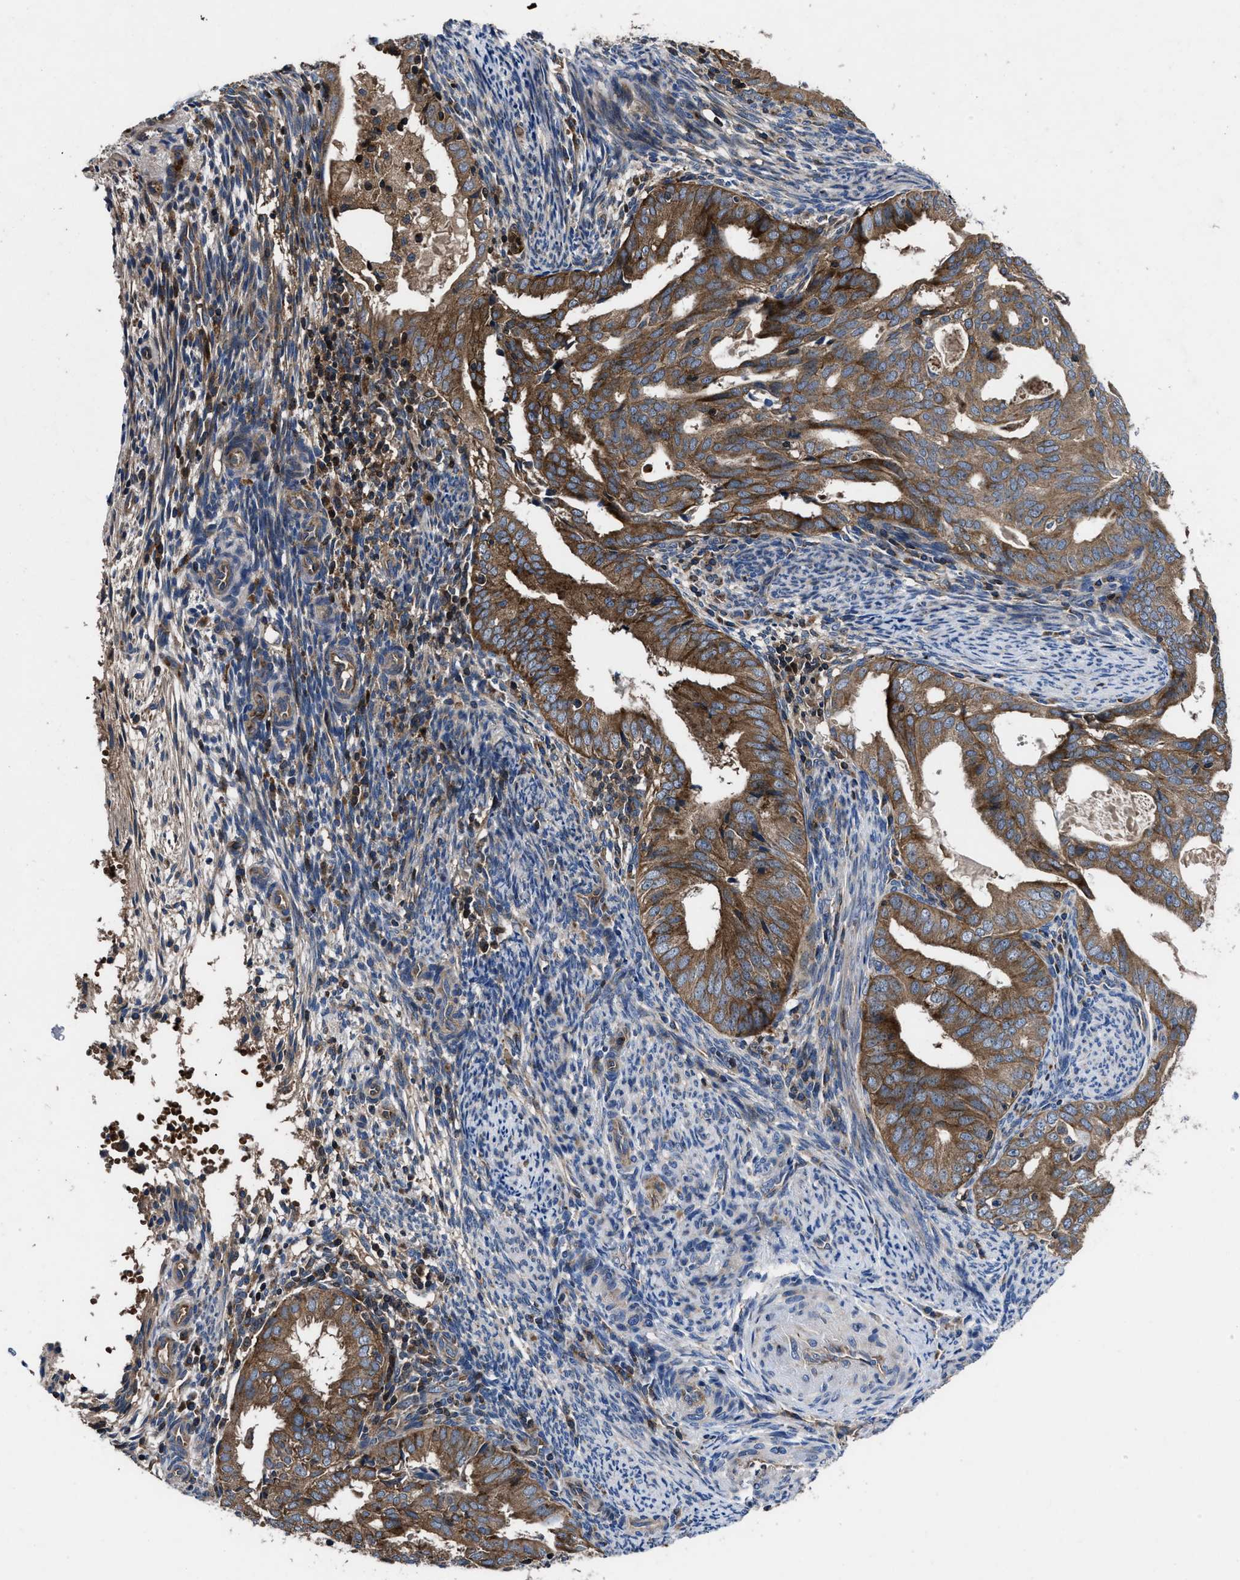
{"staining": {"intensity": "moderate", "quantity": ">75%", "location": "cytoplasmic/membranous"}, "tissue": "endometrial cancer", "cell_type": "Tumor cells", "image_type": "cancer", "snomed": [{"axis": "morphology", "description": "Adenocarcinoma, NOS"}, {"axis": "topography", "description": "Endometrium"}], "caption": "Protein staining displays moderate cytoplasmic/membranous positivity in approximately >75% of tumor cells in adenocarcinoma (endometrial).", "gene": "YBEY", "patient": {"sex": "female", "age": 58}}